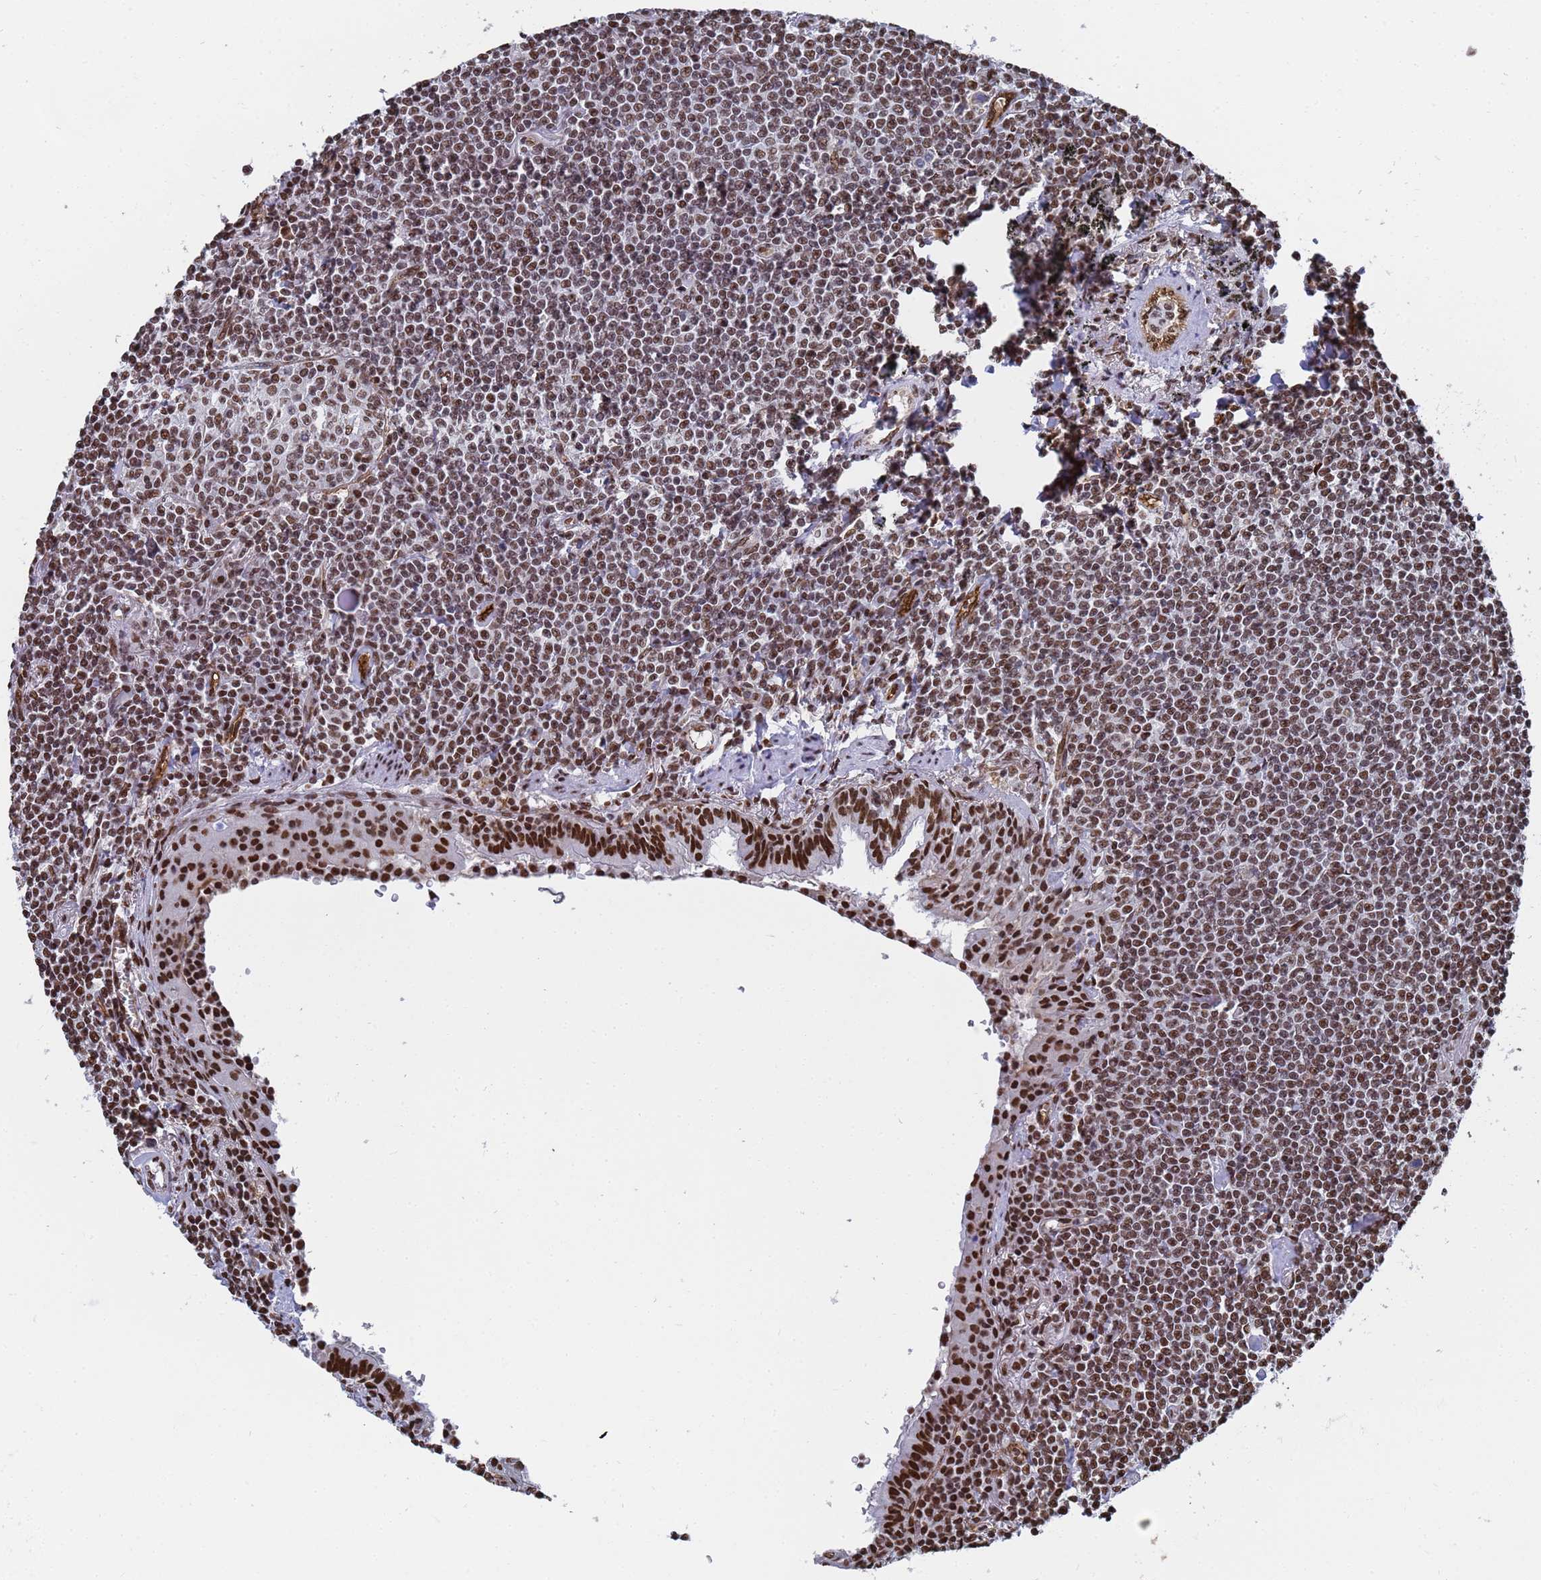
{"staining": {"intensity": "moderate", "quantity": ">75%", "location": "nuclear"}, "tissue": "lymphoma", "cell_type": "Tumor cells", "image_type": "cancer", "snomed": [{"axis": "morphology", "description": "Malignant lymphoma, non-Hodgkin's type, Low grade"}, {"axis": "topography", "description": "Lung"}], "caption": "Protein expression analysis of human lymphoma reveals moderate nuclear positivity in approximately >75% of tumor cells. The staining was performed using DAB, with brown indicating positive protein expression. Nuclei are stained blue with hematoxylin.", "gene": "RAVER2", "patient": {"sex": "female", "age": 71}}